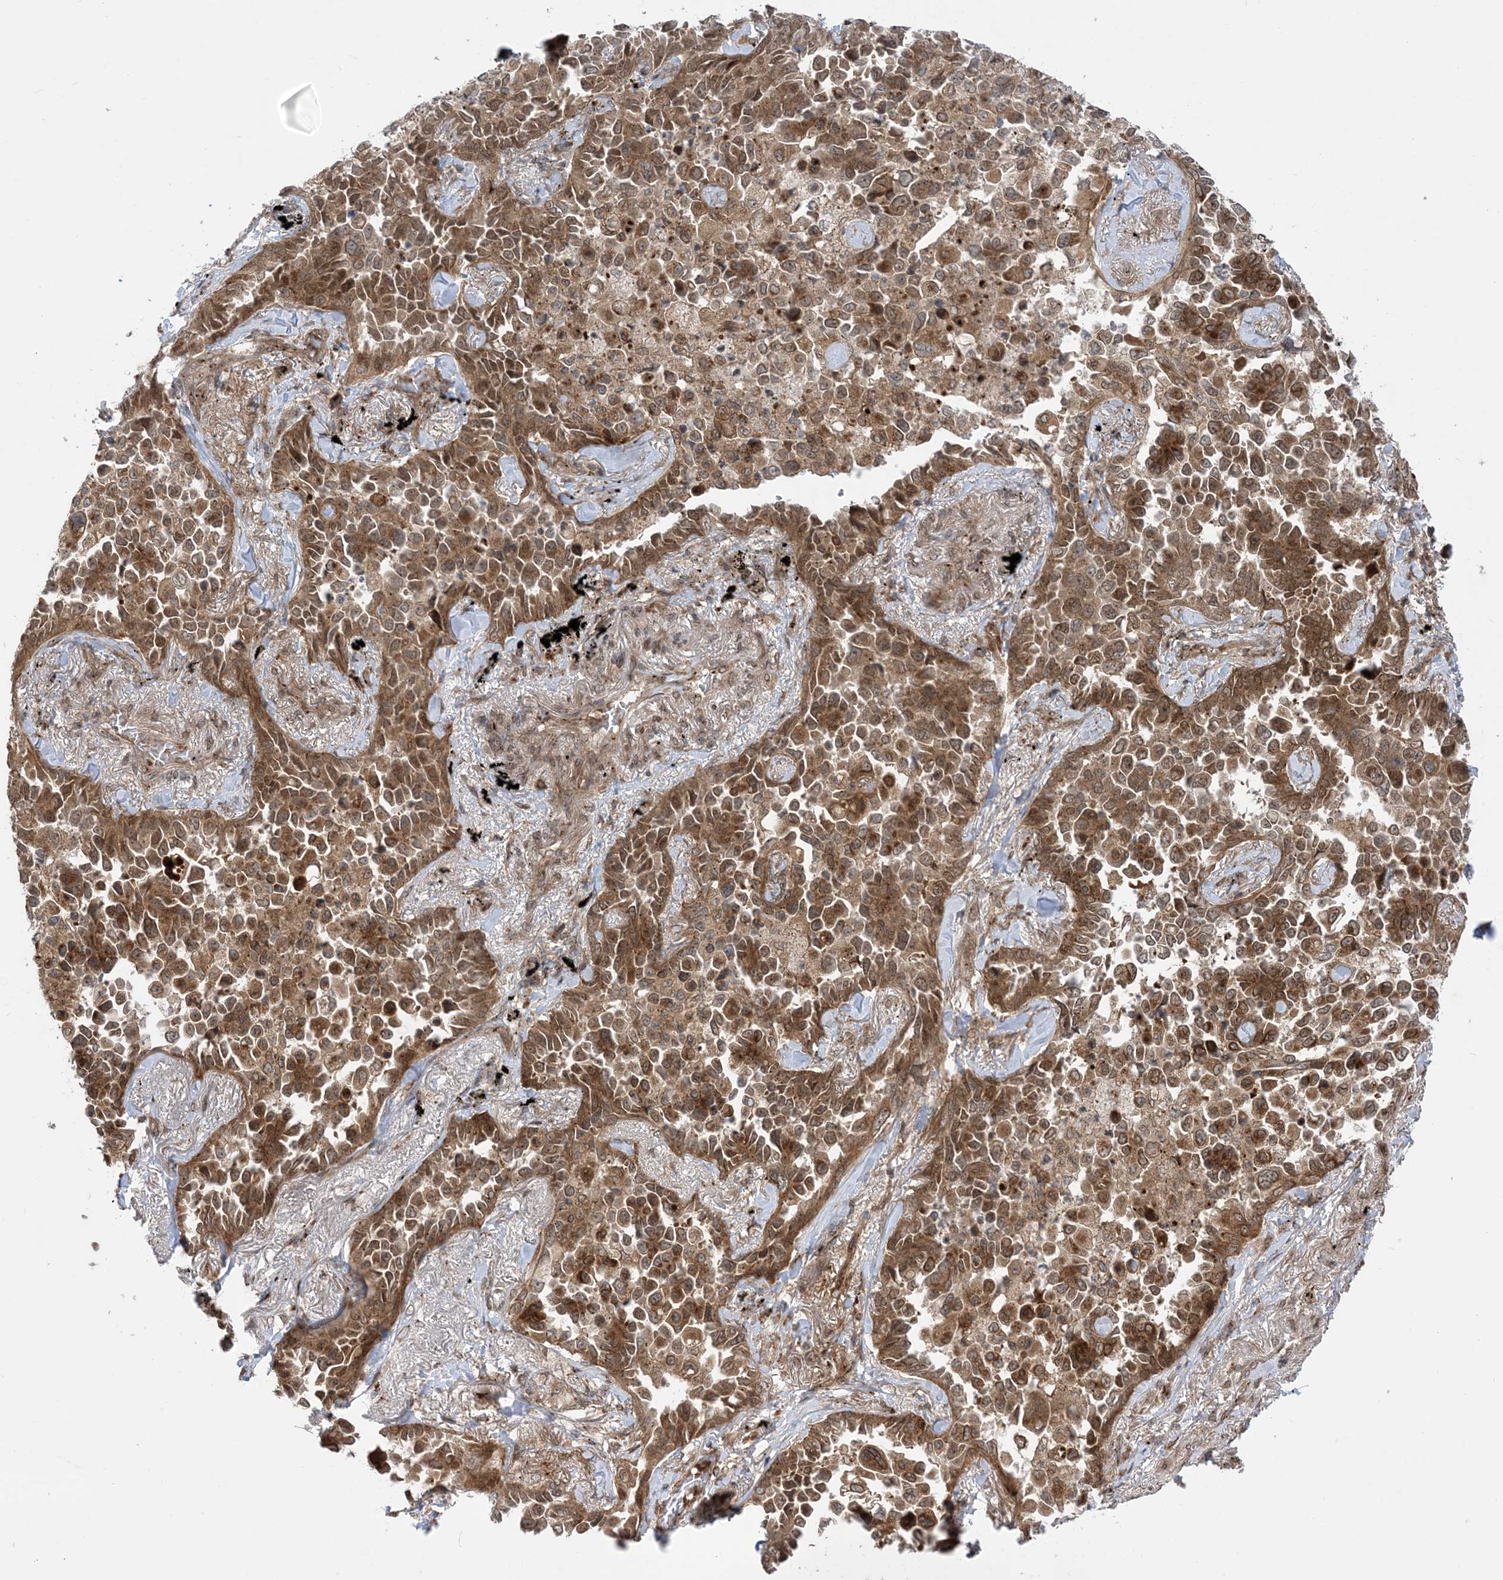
{"staining": {"intensity": "strong", "quantity": ">75%", "location": "cytoplasmic/membranous"}, "tissue": "lung cancer", "cell_type": "Tumor cells", "image_type": "cancer", "snomed": [{"axis": "morphology", "description": "Adenocarcinoma, NOS"}, {"axis": "topography", "description": "Lung"}], "caption": "Protein expression analysis of adenocarcinoma (lung) demonstrates strong cytoplasmic/membranous positivity in approximately >75% of tumor cells.", "gene": "CASP4", "patient": {"sex": "female", "age": 67}}